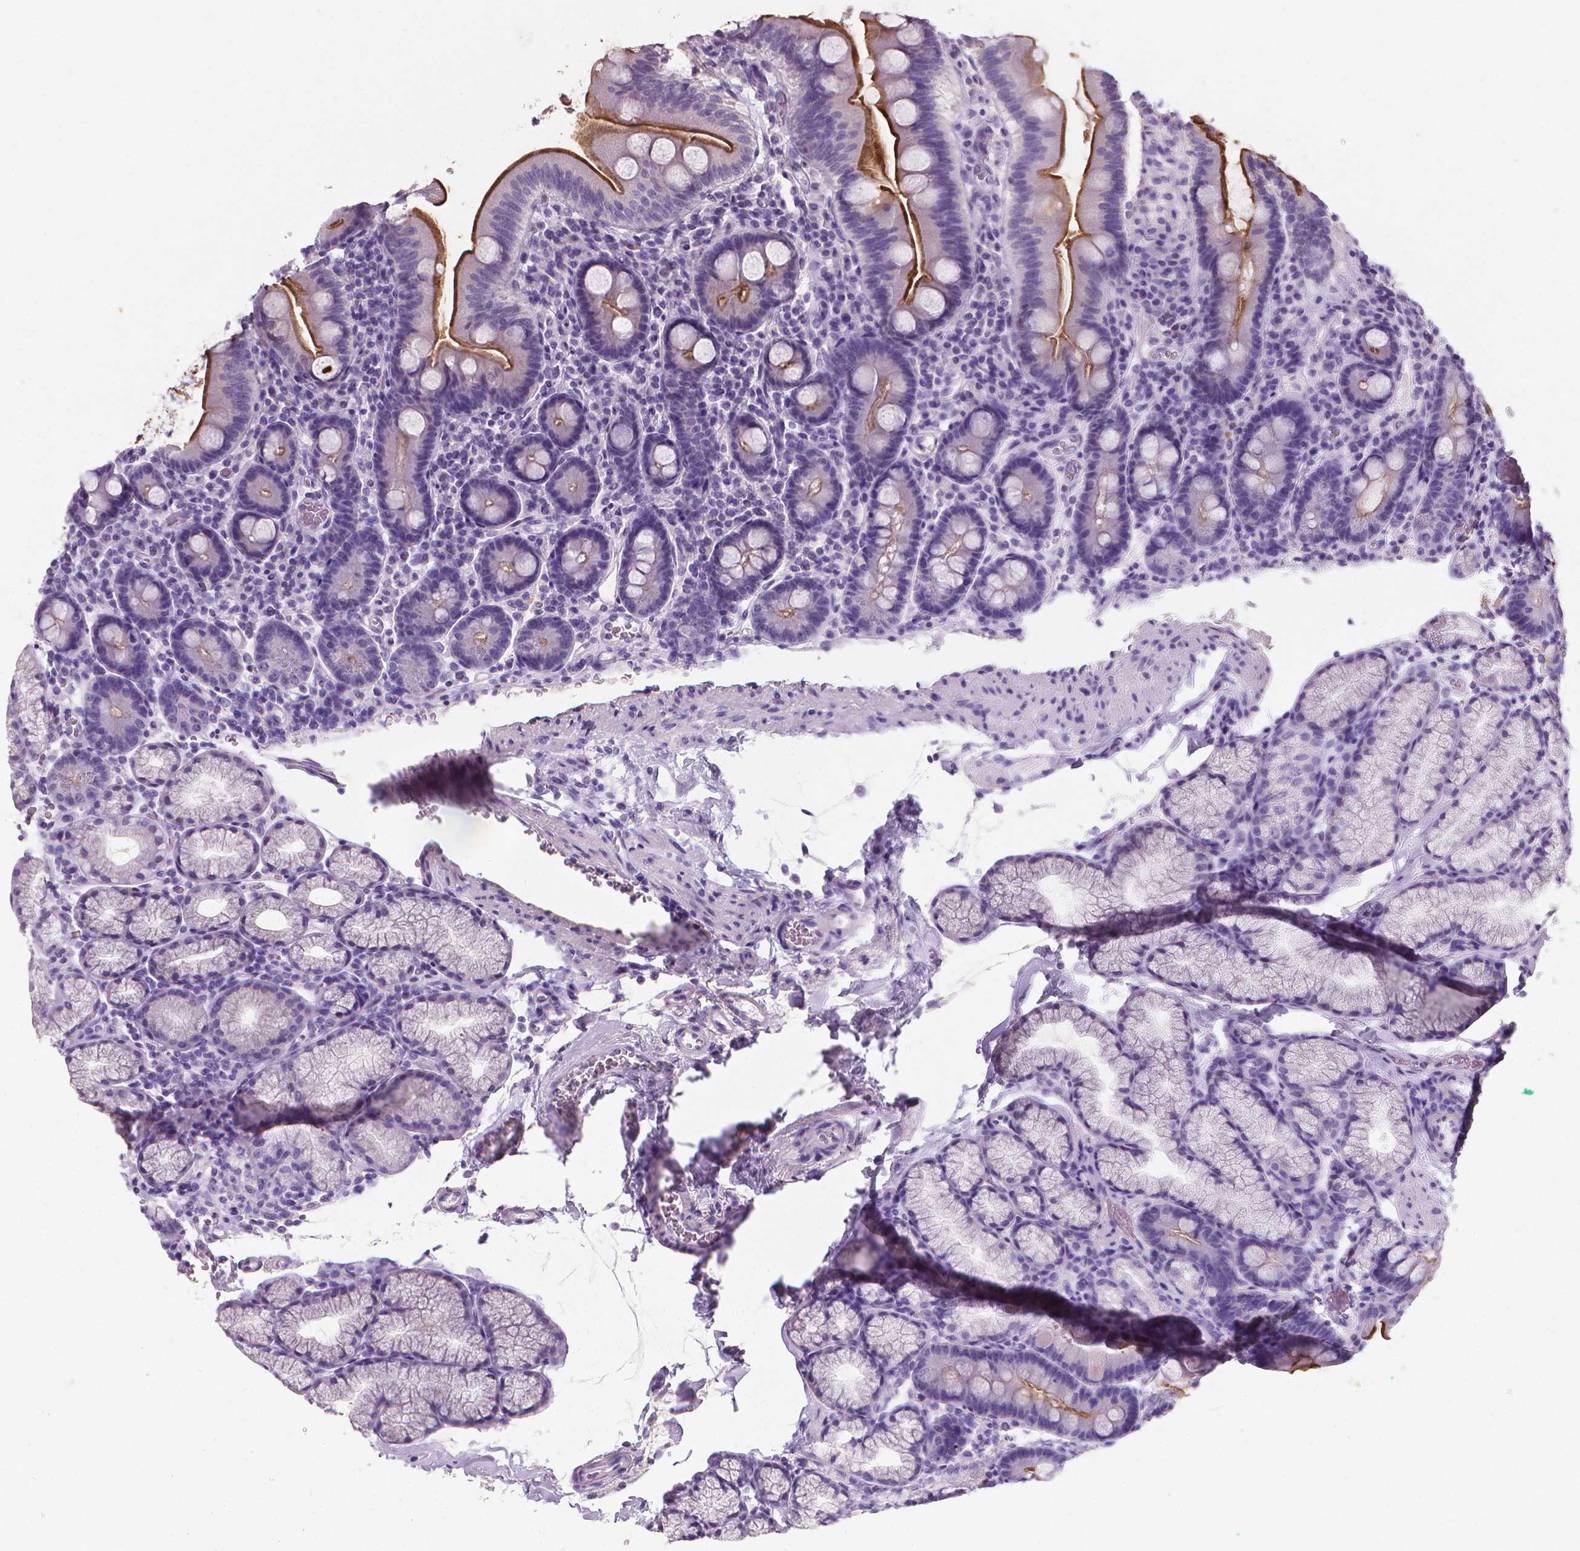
{"staining": {"intensity": "strong", "quantity": "25%-75%", "location": "cytoplasmic/membranous"}, "tissue": "duodenum", "cell_type": "Glandular cells", "image_type": "normal", "snomed": [{"axis": "morphology", "description": "Normal tissue, NOS"}, {"axis": "topography", "description": "Duodenum"}], "caption": "IHC staining of benign duodenum, which displays high levels of strong cytoplasmic/membranous positivity in about 25%-75% of glandular cells indicating strong cytoplasmic/membranous protein positivity. The staining was performed using DAB (3,3'-diaminobenzidine) (brown) for protein detection and nuclei were counterstained in hematoxylin (blue).", "gene": "XPNPEP2", "patient": {"sex": "male", "age": 59}}